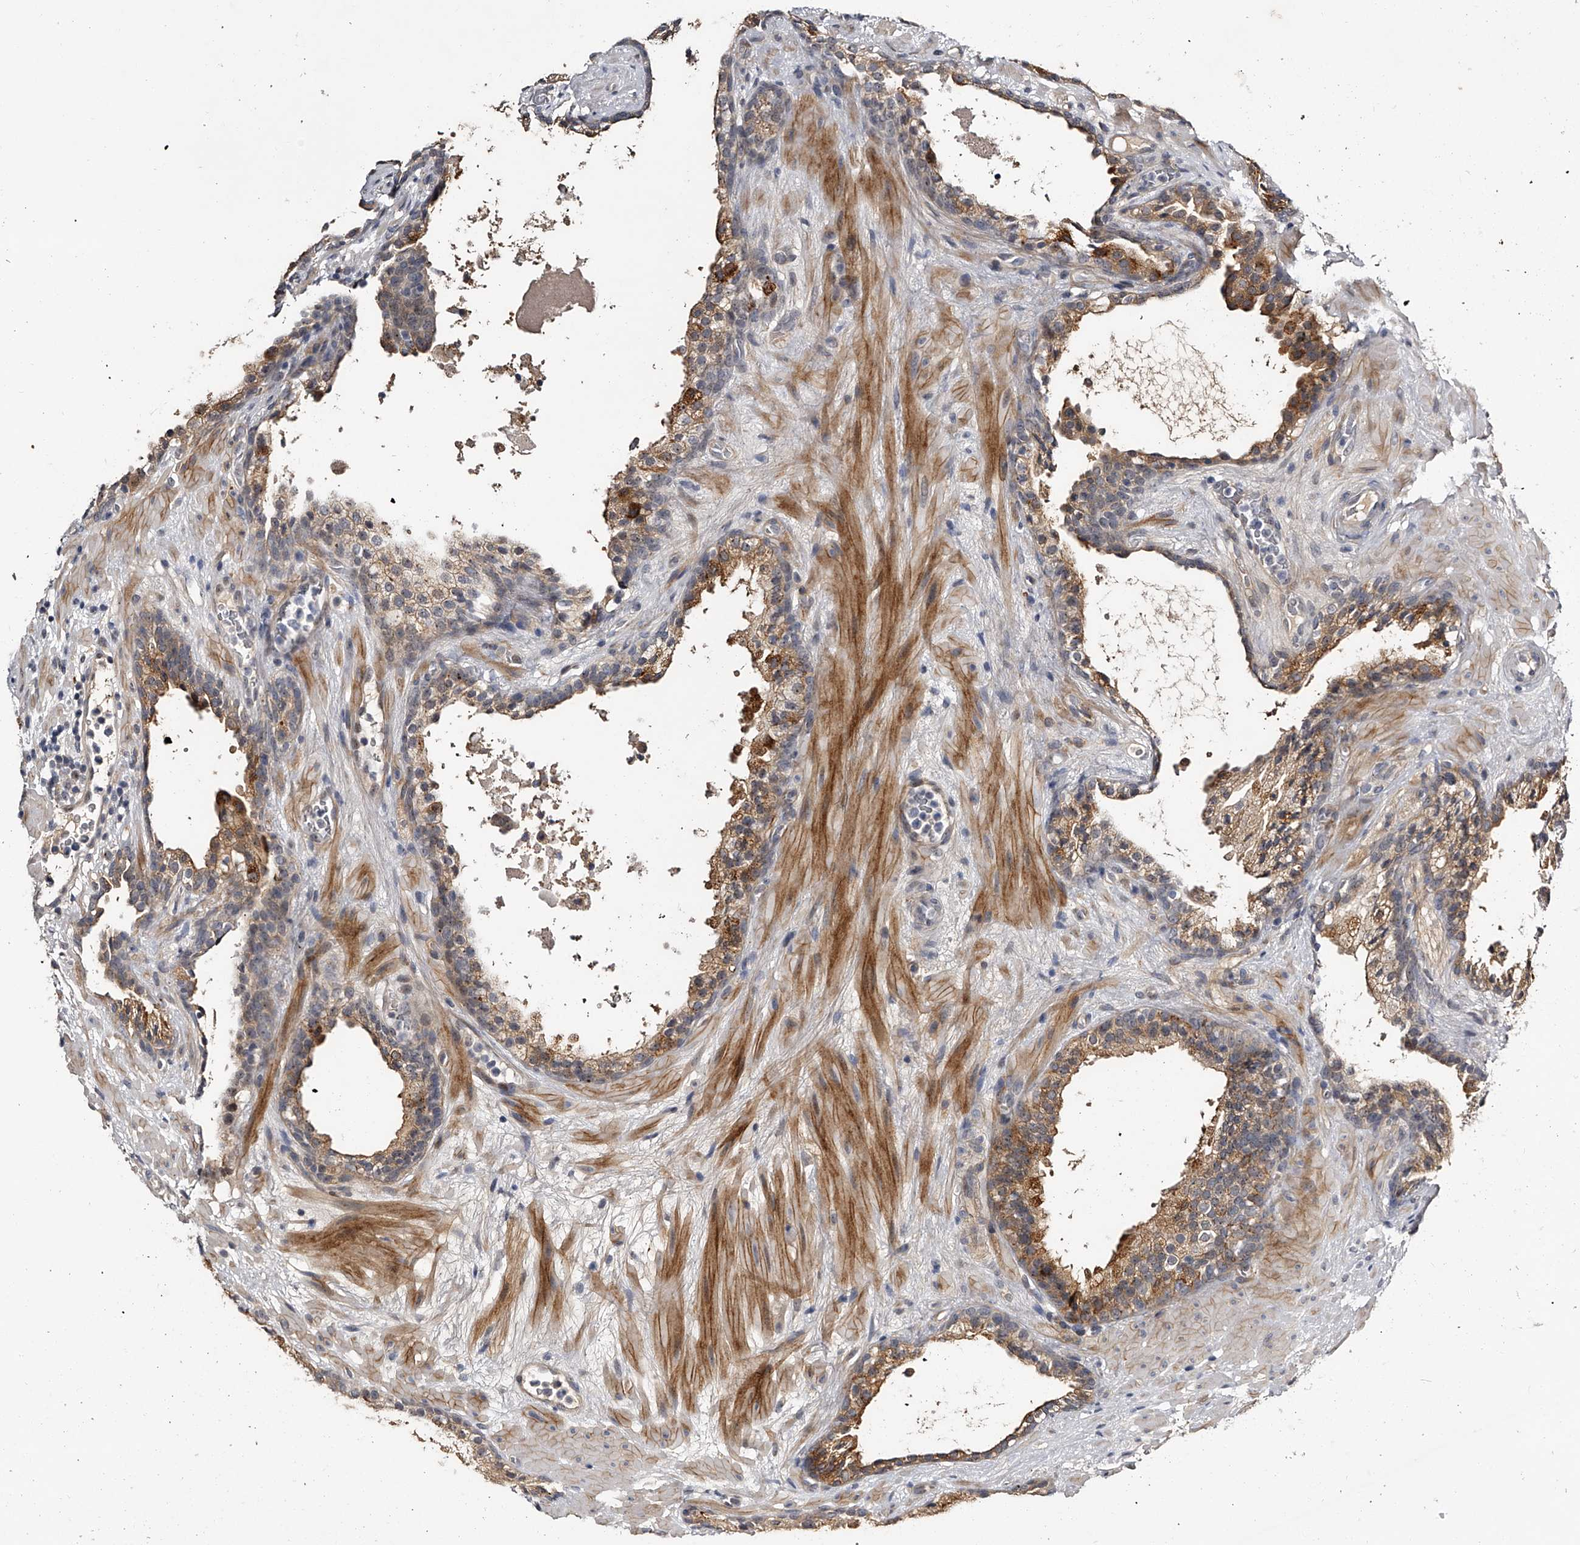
{"staining": {"intensity": "moderate", "quantity": "<25%", "location": "cytoplasmic/membranous"}, "tissue": "prostate cancer", "cell_type": "Tumor cells", "image_type": "cancer", "snomed": [{"axis": "morphology", "description": "Adenocarcinoma, High grade"}, {"axis": "topography", "description": "Prostate"}], "caption": "Protein staining shows moderate cytoplasmic/membranous staining in about <25% of tumor cells in prostate cancer (adenocarcinoma (high-grade)).", "gene": "MDN1", "patient": {"sex": "male", "age": 56}}